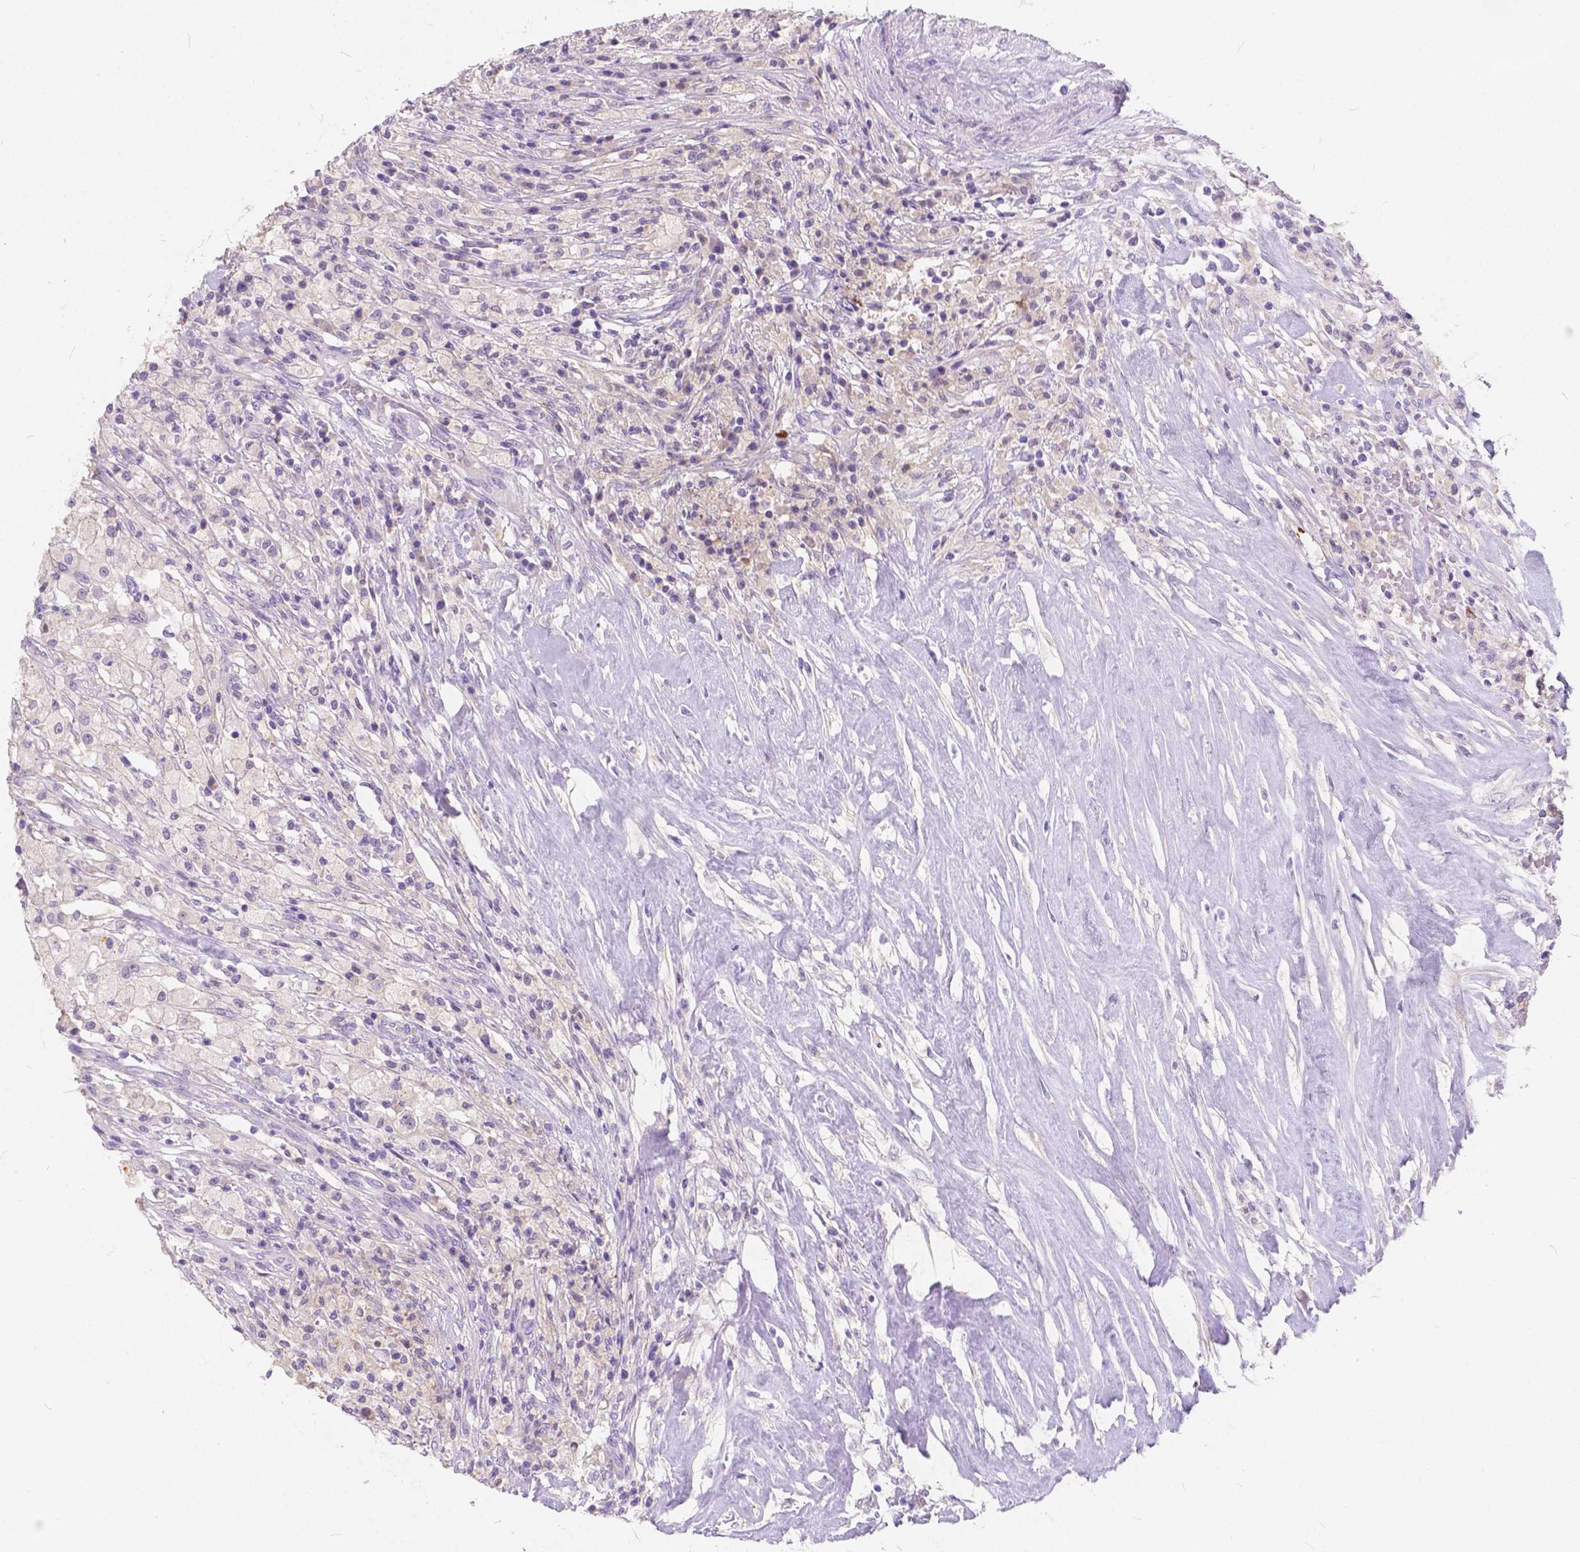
{"staining": {"intensity": "negative", "quantity": "none", "location": "none"}, "tissue": "testis cancer", "cell_type": "Tumor cells", "image_type": "cancer", "snomed": [{"axis": "morphology", "description": "Necrosis, NOS"}, {"axis": "morphology", "description": "Carcinoma, Embryonal, NOS"}, {"axis": "topography", "description": "Testis"}], "caption": "An immunohistochemistry (IHC) photomicrograph of testis cancer (embryonal carcinoma) is shown. There is no staining in tumor cells of testis cancer (embryonal carcinoma).", "gene": "PEX11G", "patient": {"sex": "male", "age": 19}}